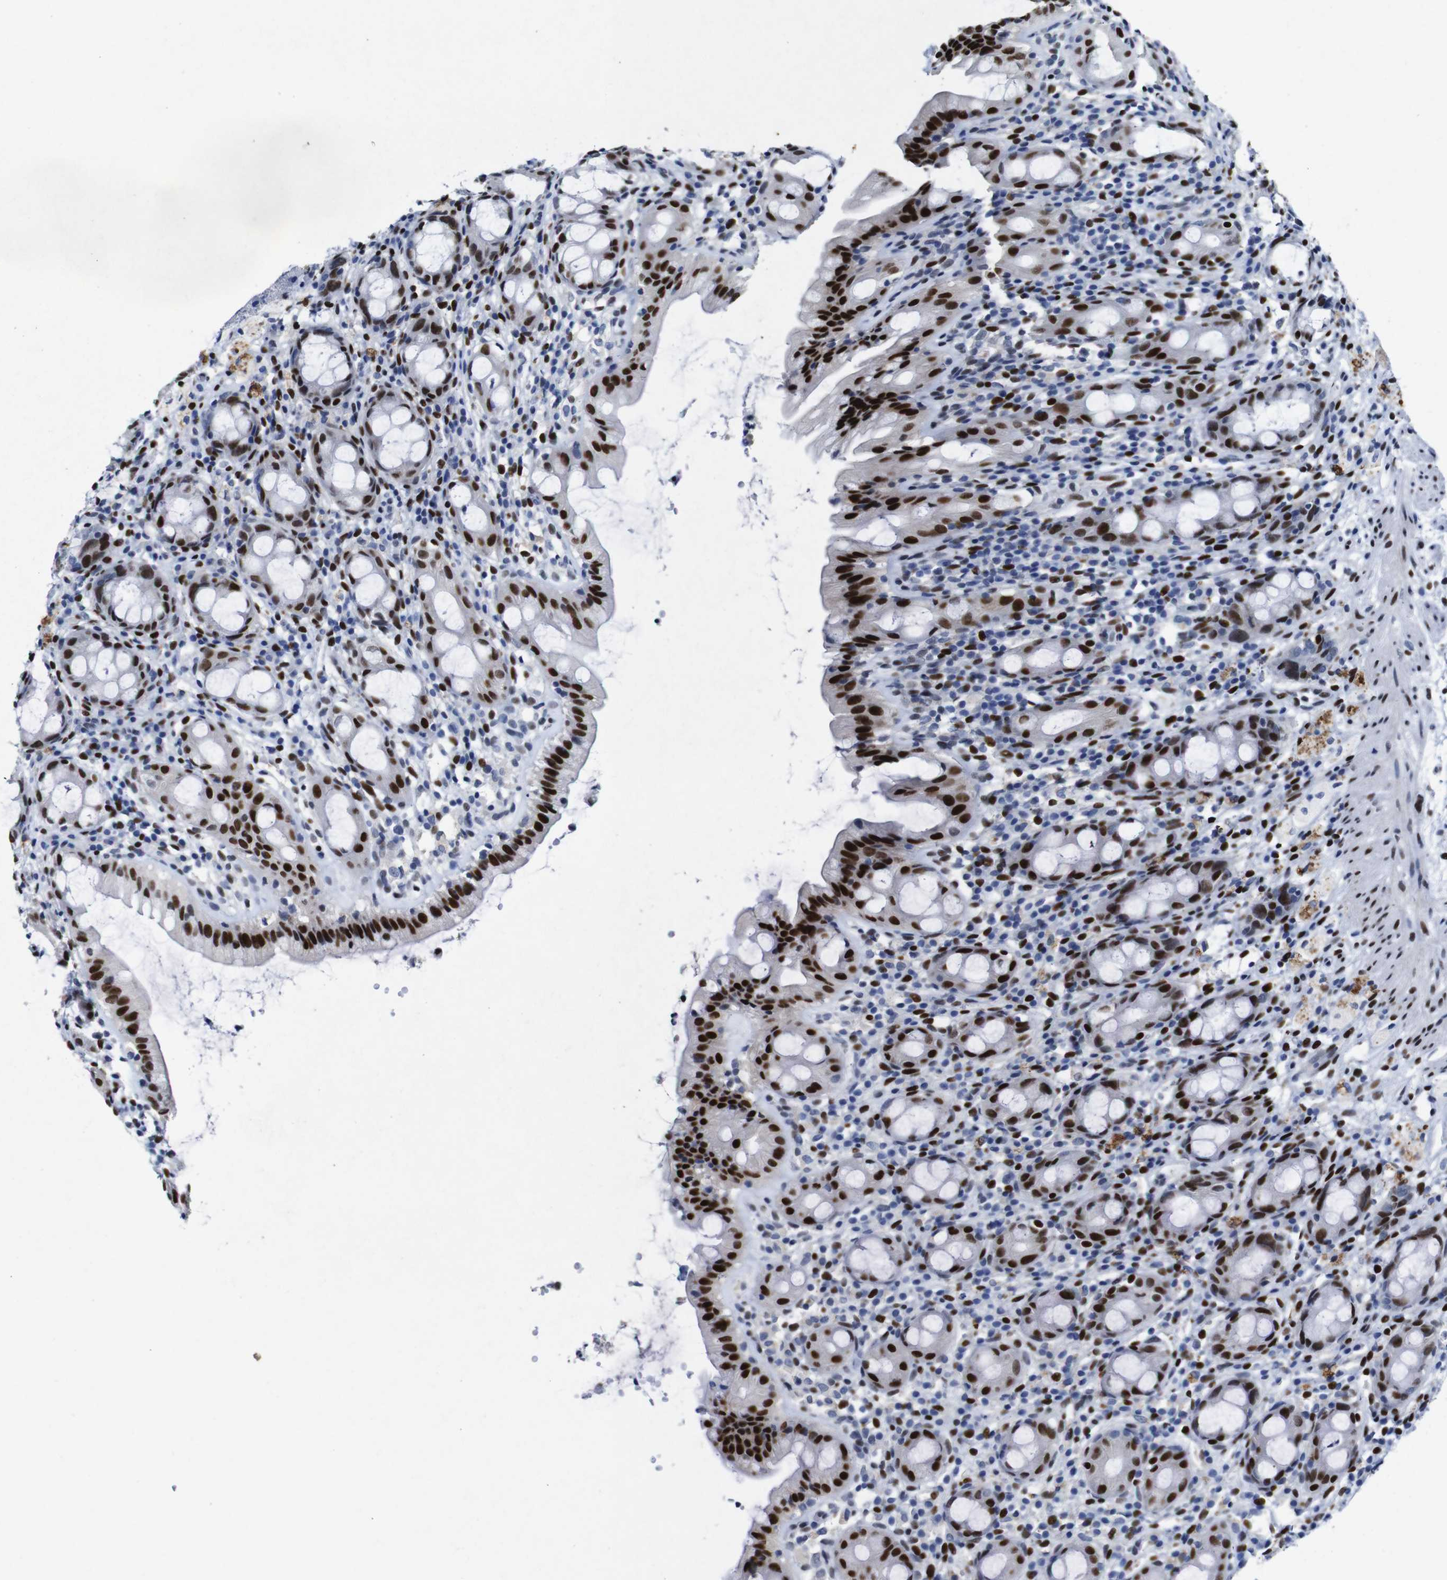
{"staining": {"intensity": "strong", "quantity": "25%-75%", "location": "nuclear"}, "tissue": "rectum", "cell_type": "Glandular cells", "image_type": "normal", "snomed": [{"axis": "morphology", "description": "Normal tissue, NOS"}, {"axis": "topography", "description": "Rectum"}], "caption": "Human rectum stained with a brown dye exhibits strong nuclear positive positivity in approximately 25%-75% of glandular cells.", "gene": "FOSL2", "patient": {"sex": "male", "age": 44}}